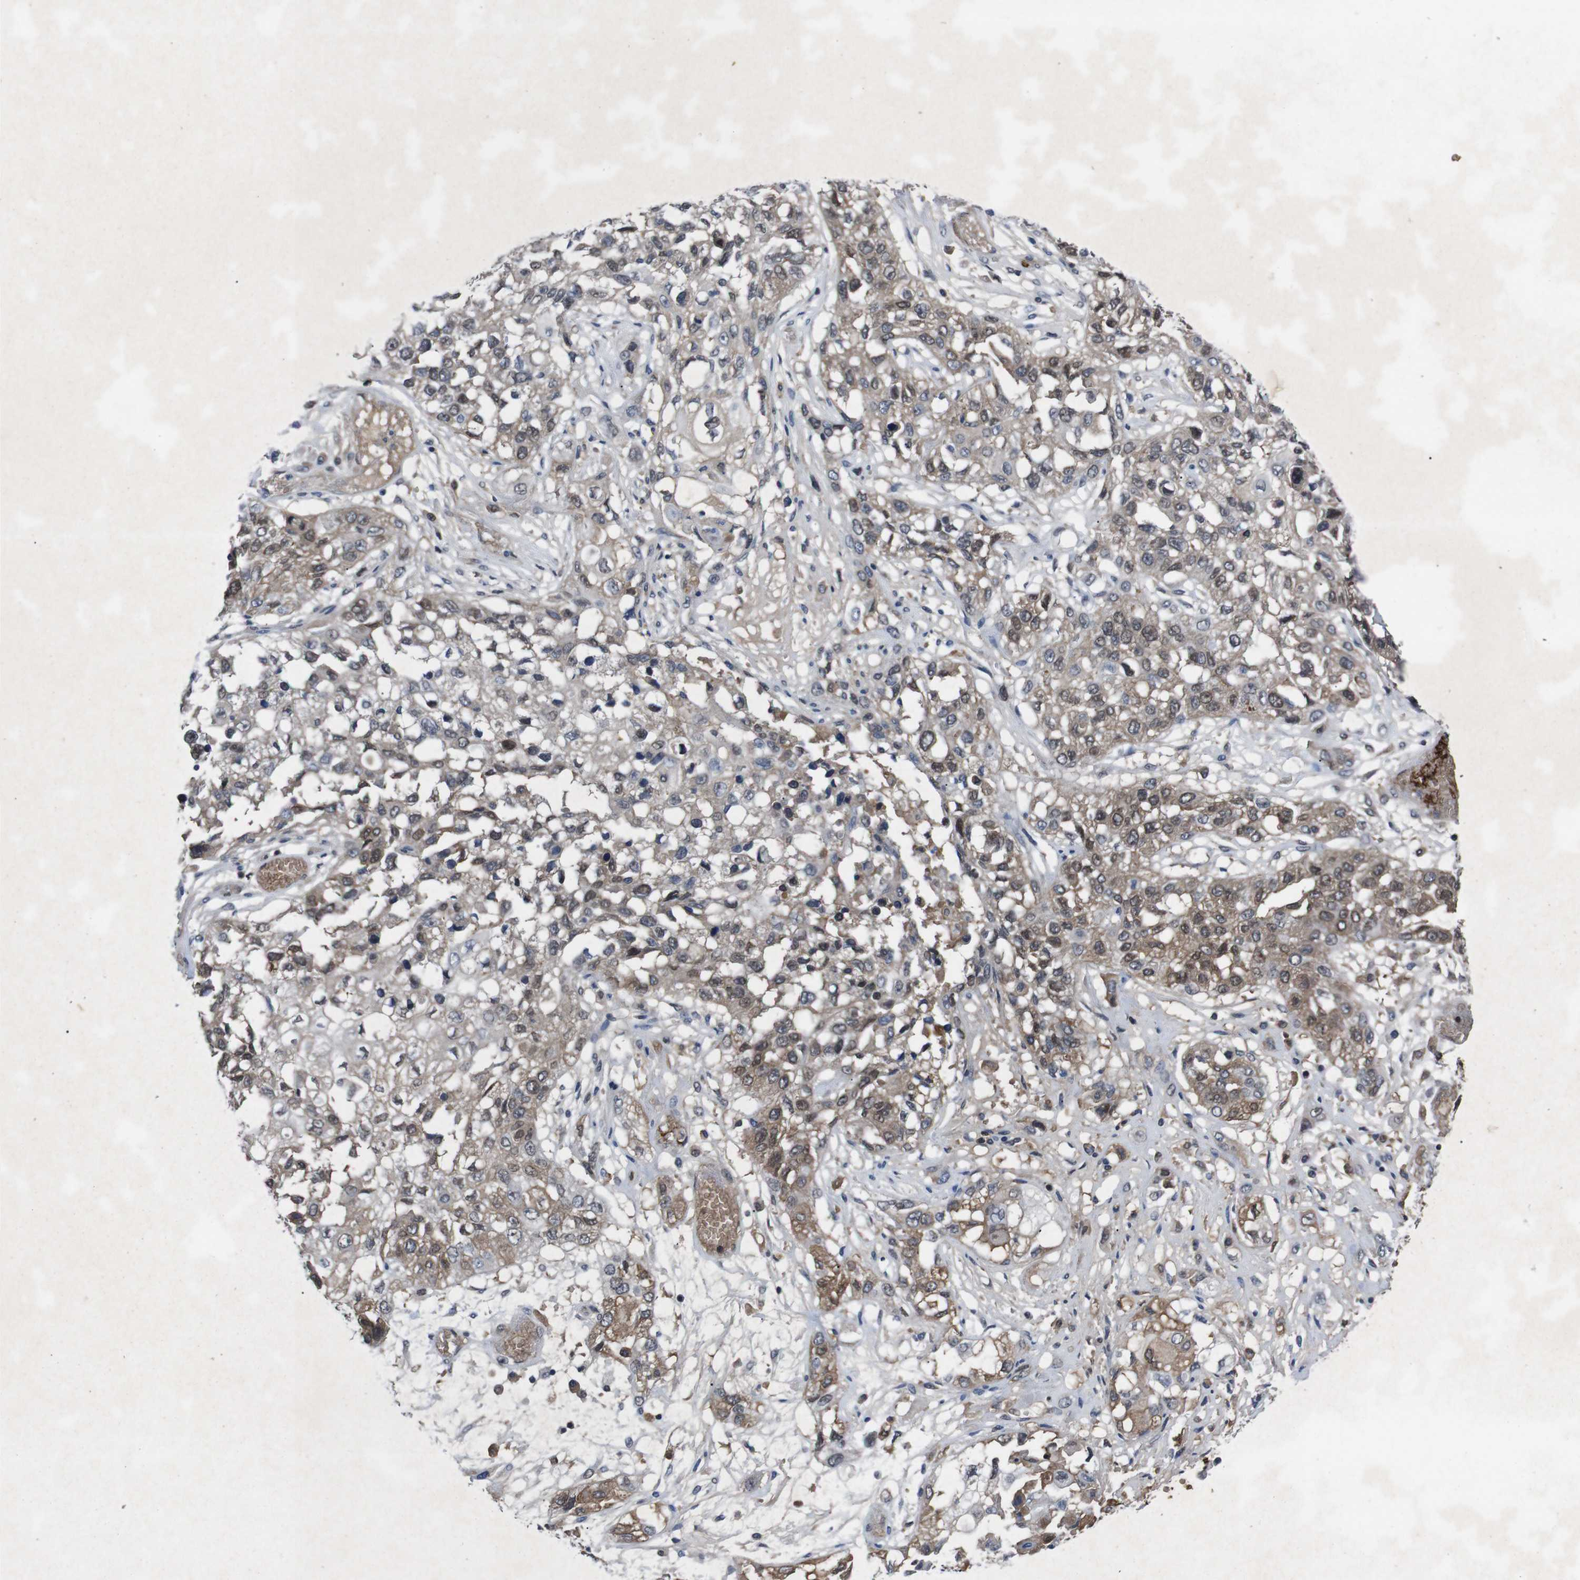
{"staining": {"intensity": "weak", "quantity": "25%-75%", "location": "cytoplasmic/membranous,nuclear"}, "tissue": "lung cancer", "cell_type": "Tumor cells", "image_type": "cancer", "snomed": [{"axis": "morphology", "description": "Squamous cell carcinoma, NOS"}, {"axis": "topography", "description": "Lung"}], "caption": "Protein expression analysis of human lung squamous cell carcinoma reveals weak cytoplasmic/membranous and nuclear staining in about 25%-75% of tumor cells.", "gene": "SPTB", "patient": {"sex": "male", "age": 71}}